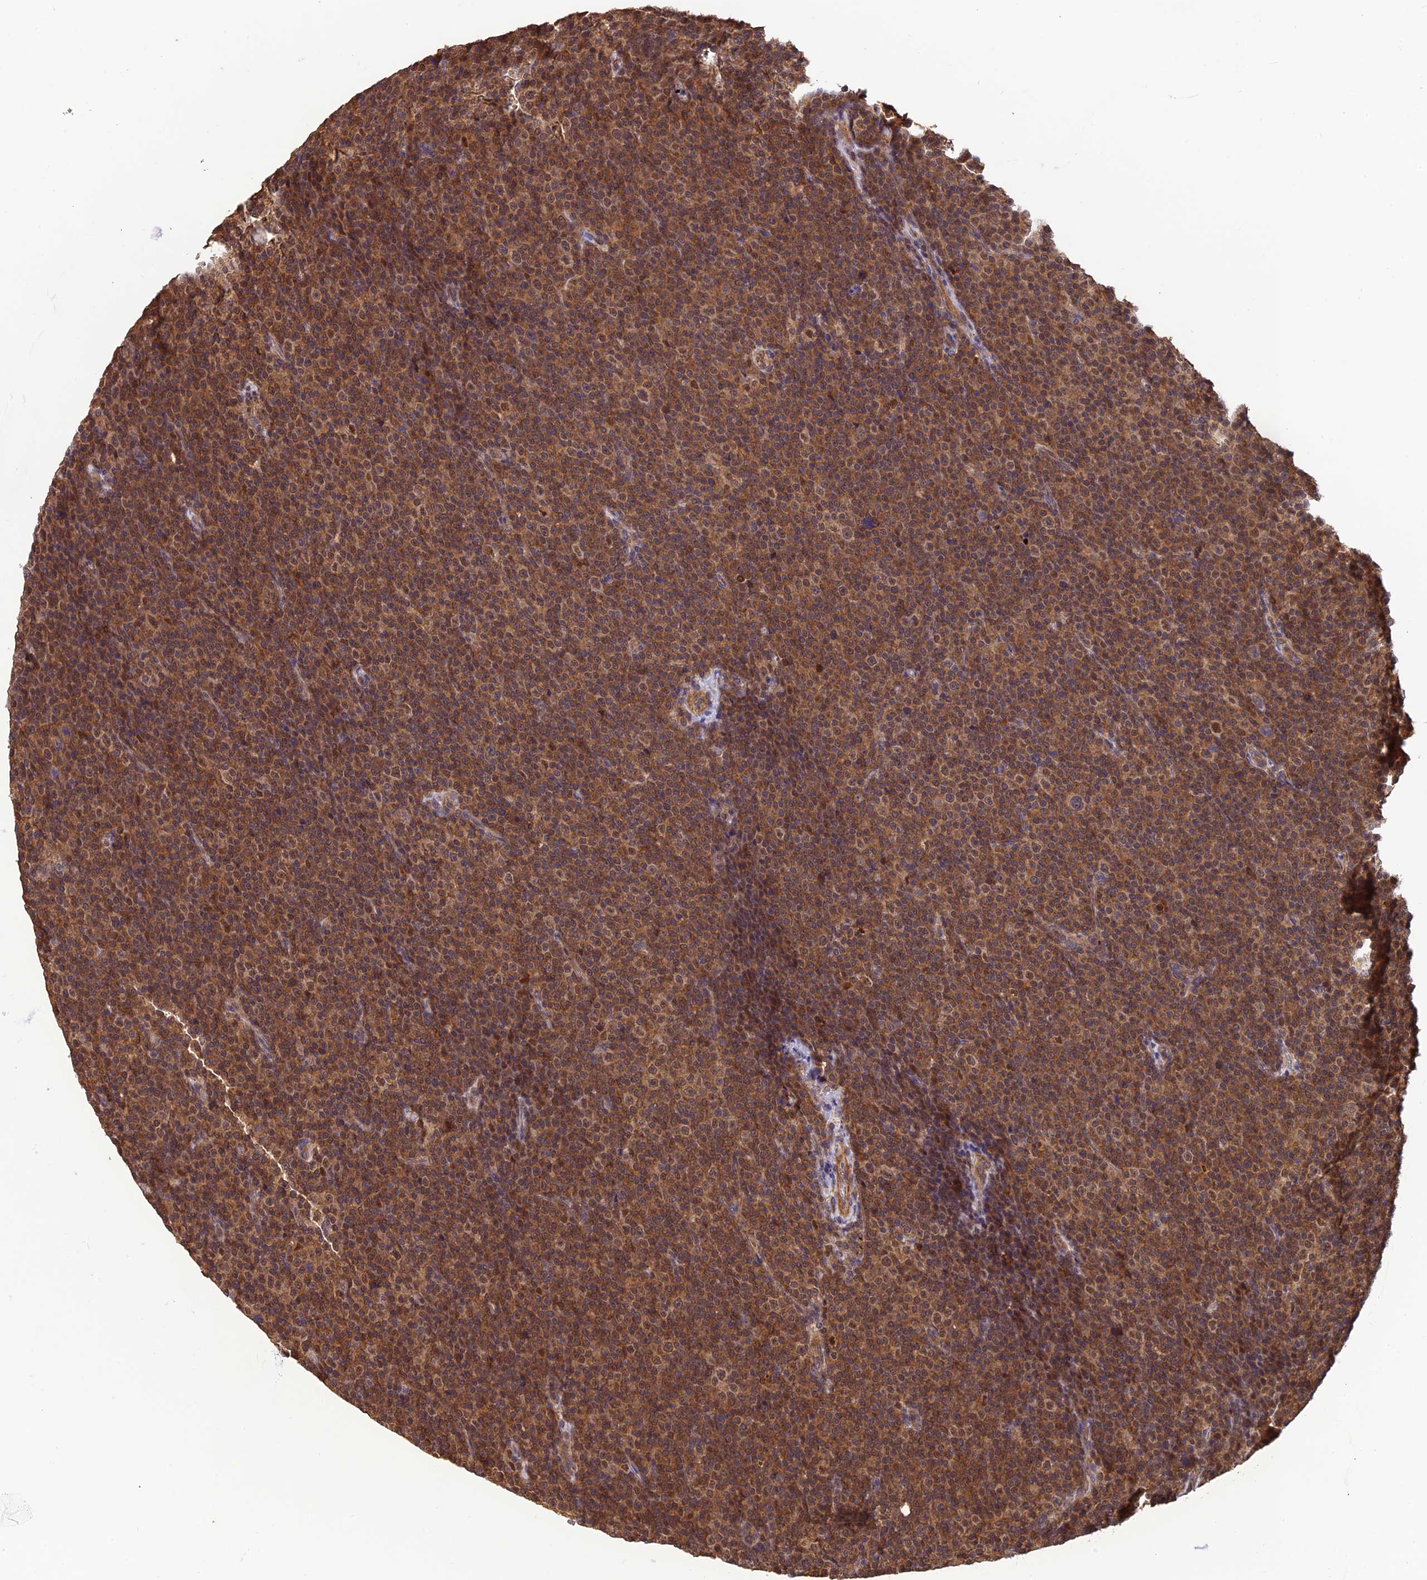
{"staining": {"intensity": "moderate", "quantity": ">75%", "location": "cytoplasmic/membranous"}, "tissue": "lymphoma", "cell_type": "Tumor cells", "image_type": "cancer", "snomed": [{"axis": "morphology", "description": "Malignant lymphoma, non-Hodgkin's type, Low grade"}, {"axis": "topography", "description": "Lymph node"}], "caption": "Immunohistochemical staining of human lymphoma exhibits medium levels of moderate cytoplasmic/membranous protein staining in about >75% of tumor cells.", "gene": "PSMB3", "patient": {"sex": "female", "age": 67}}